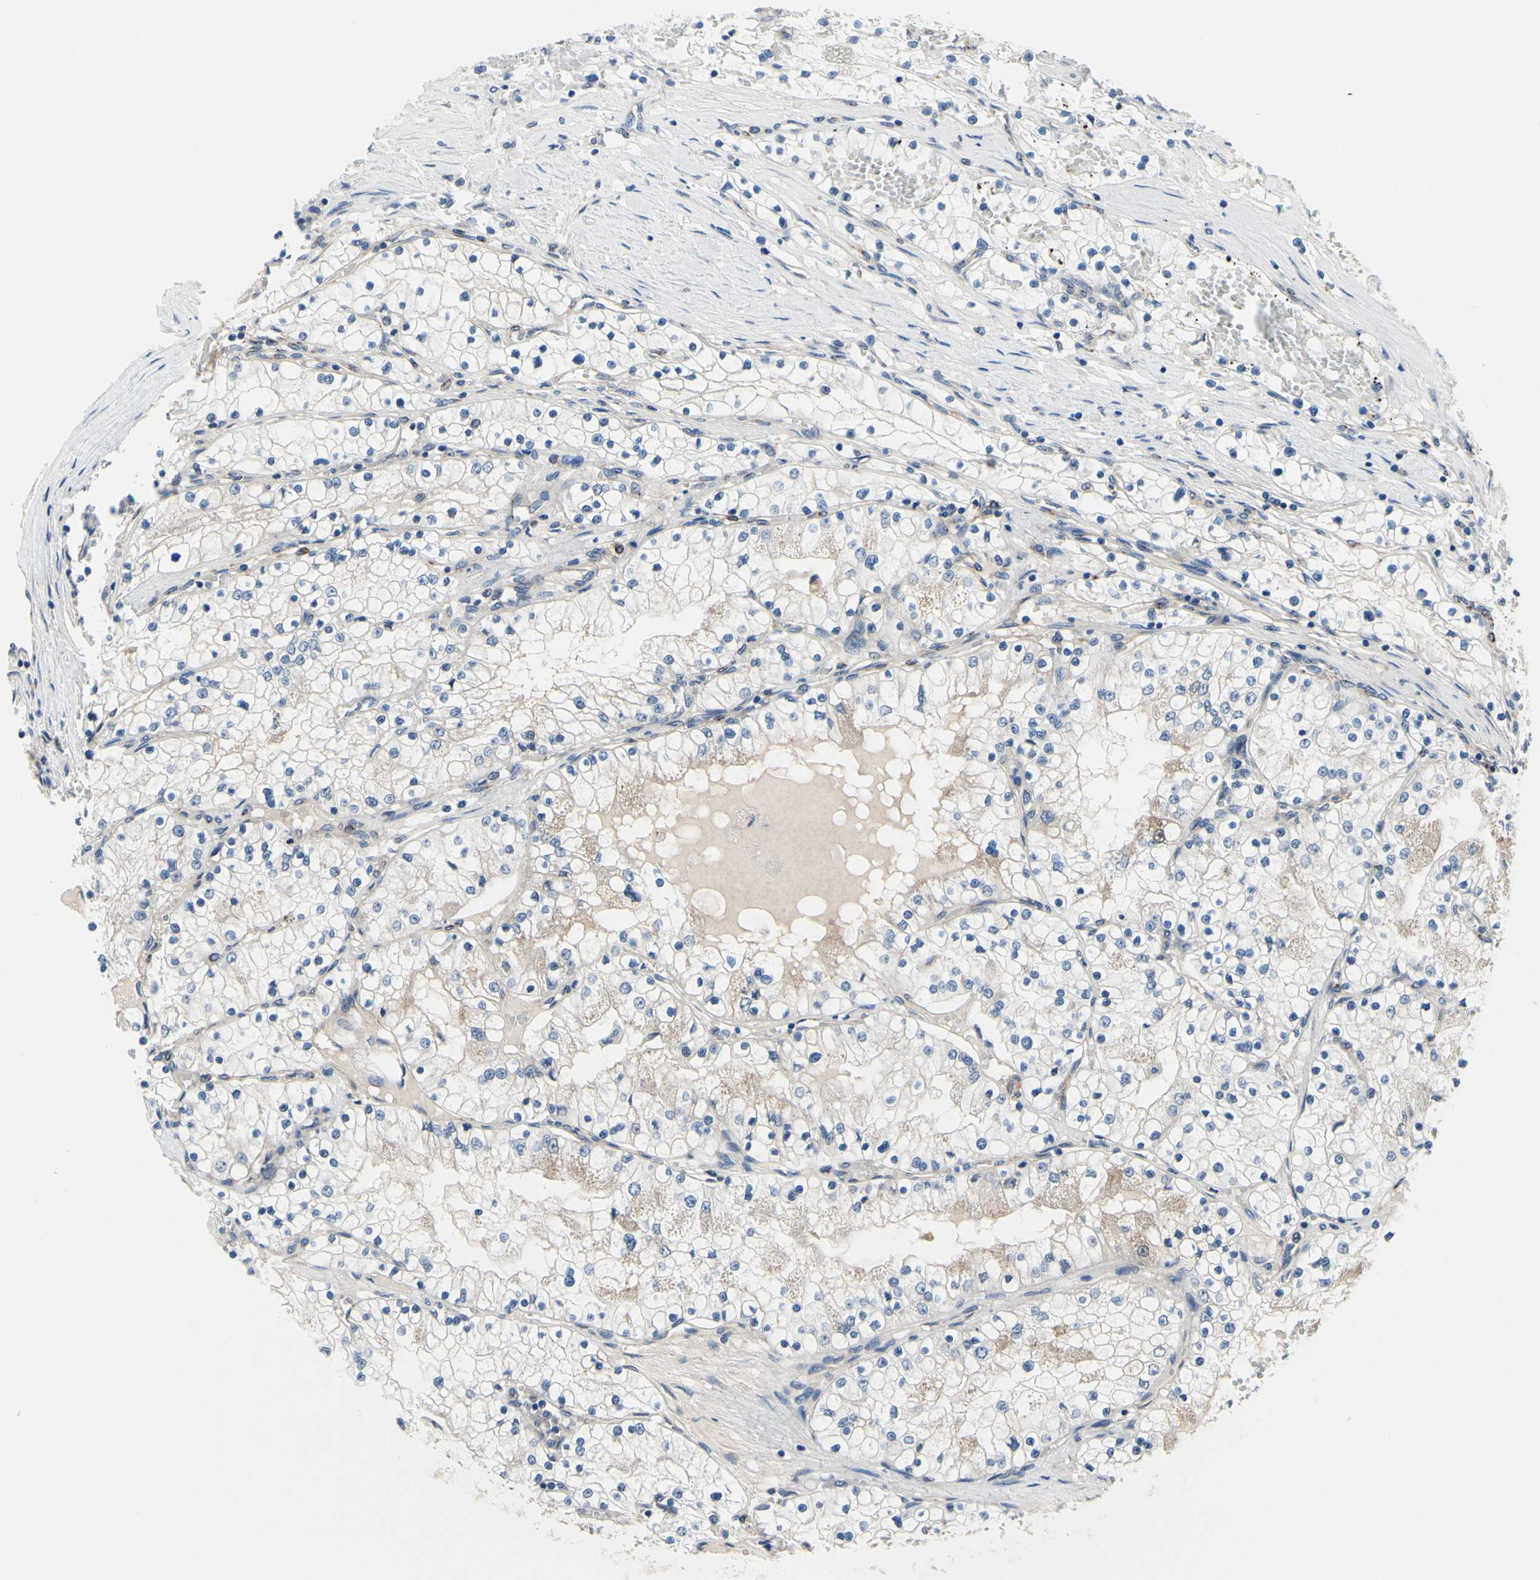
{"staining": {"intensity": "weak", "quantity": "<25%", "location": "cytoplasmic/membranous"}, "tissue": "renal cancer", "cell_type": "Tumor cells", "image_type": "cancer", "snomed": [{"axis": "morphology", "description": "Adenocarcinoma, NOS"}, {"axis": "topography", "description": "Kidney"}], "caption": "IHC of renal cancer displays no staining in tumor cells.", "gene": "PRKAR2B", "patient": {"sex": "male", "age": 68}}